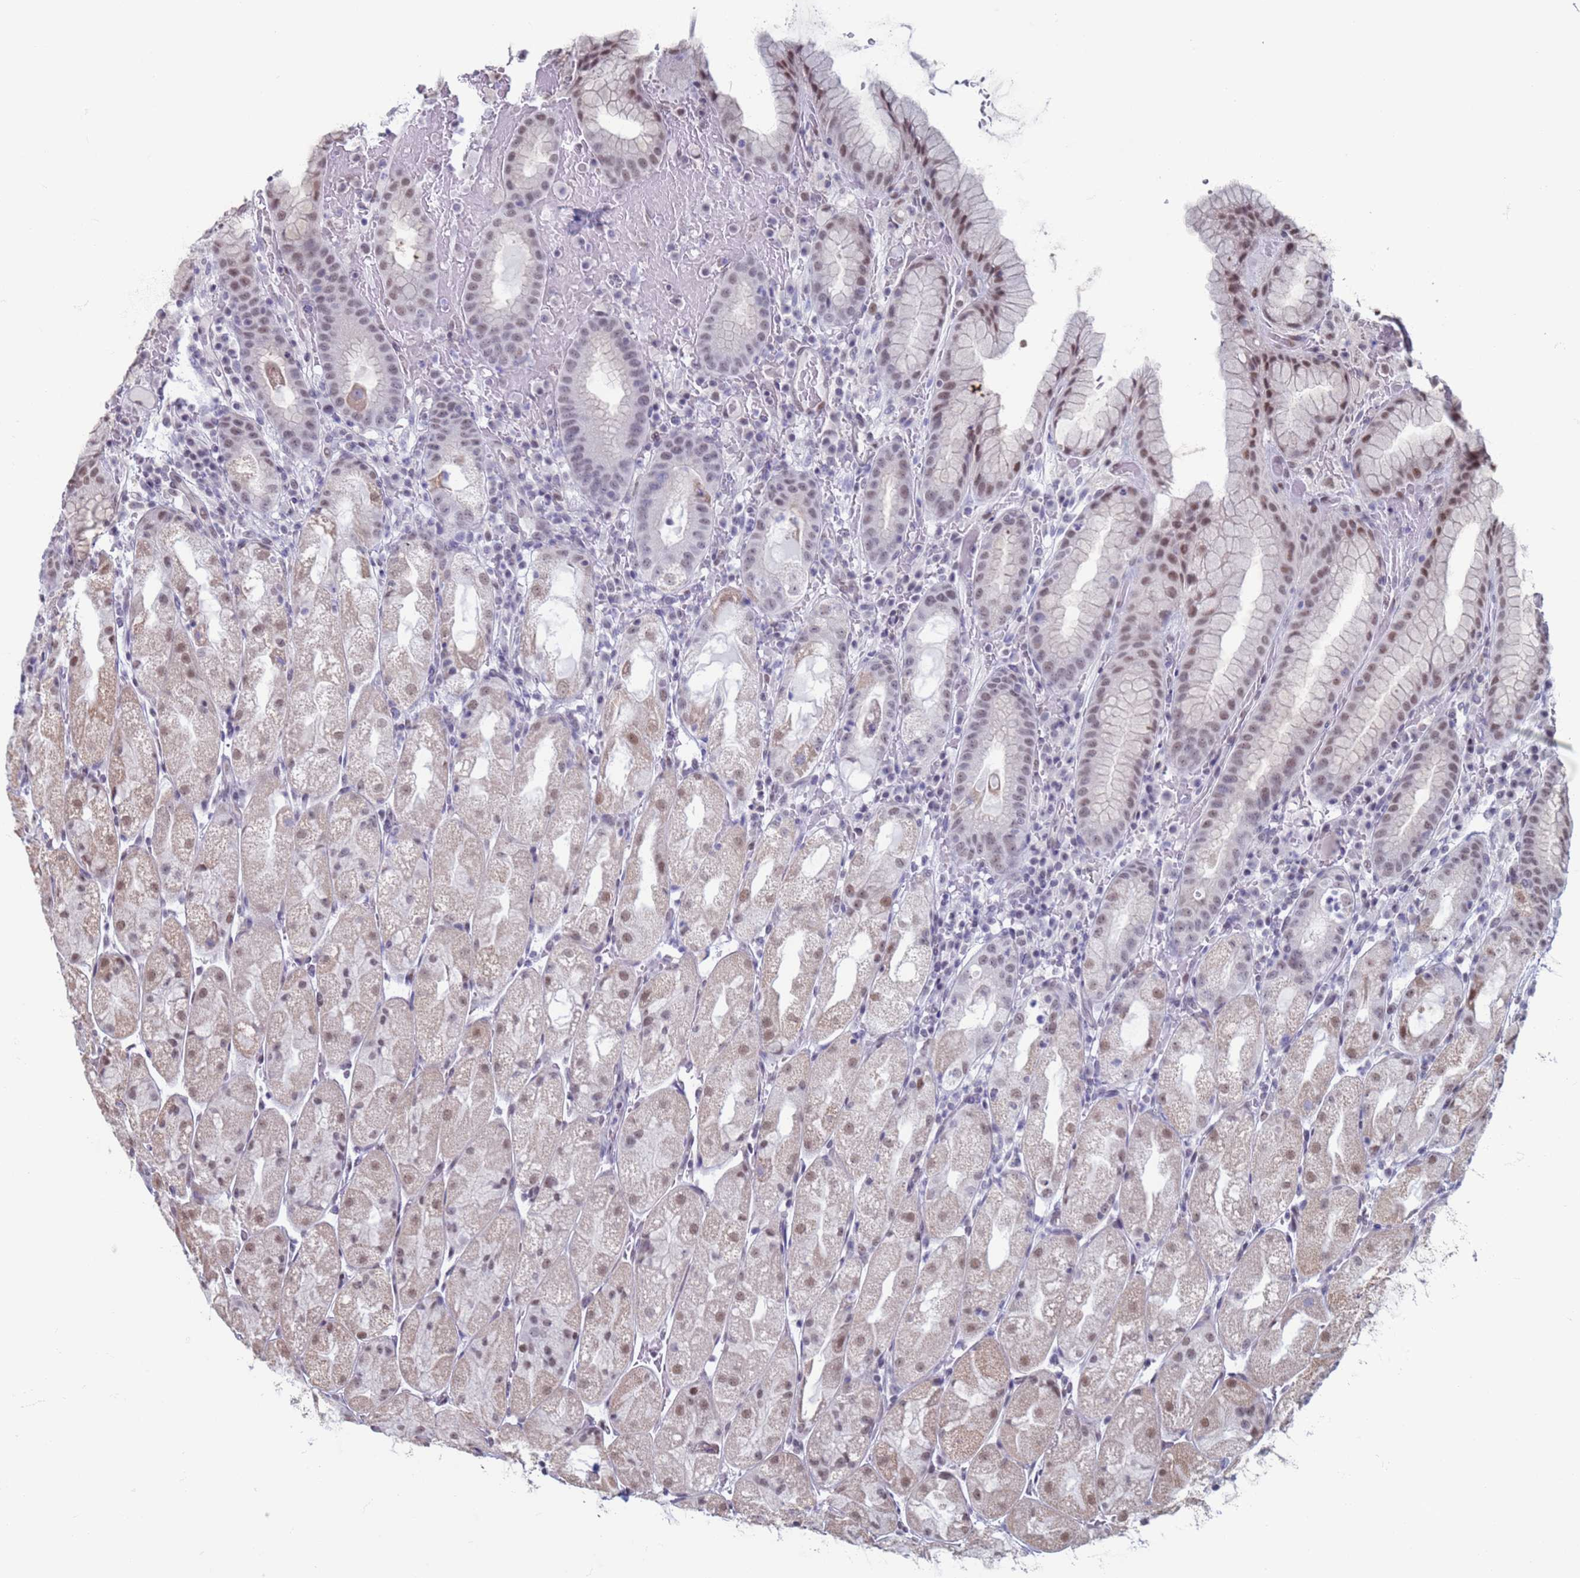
{"staining": {"intensity": "weak", "quantity": "25%-75%", "location": "nuclear"}, "tissue": "stomach", "cell_type": "Glandular cells", "image_type": "normal", "snomed": [{"axis": "morphology", "description": "Normal tissue, NOS"}, {"axis": "topography", "description": "Stomach, upper"}], "caption": "The photomicrograph demonstrates immunohistochemical staining of unremarkable stomach. There is weak nuclear staining is present in approximately 25%-75% of glandular cells. Using DAB (brown) and hematoxylin (blue) stains, captured at high magnification using brightfield microscopy.", "gene": "SAE1", "patient": {"sex": "male", "age": 52}}